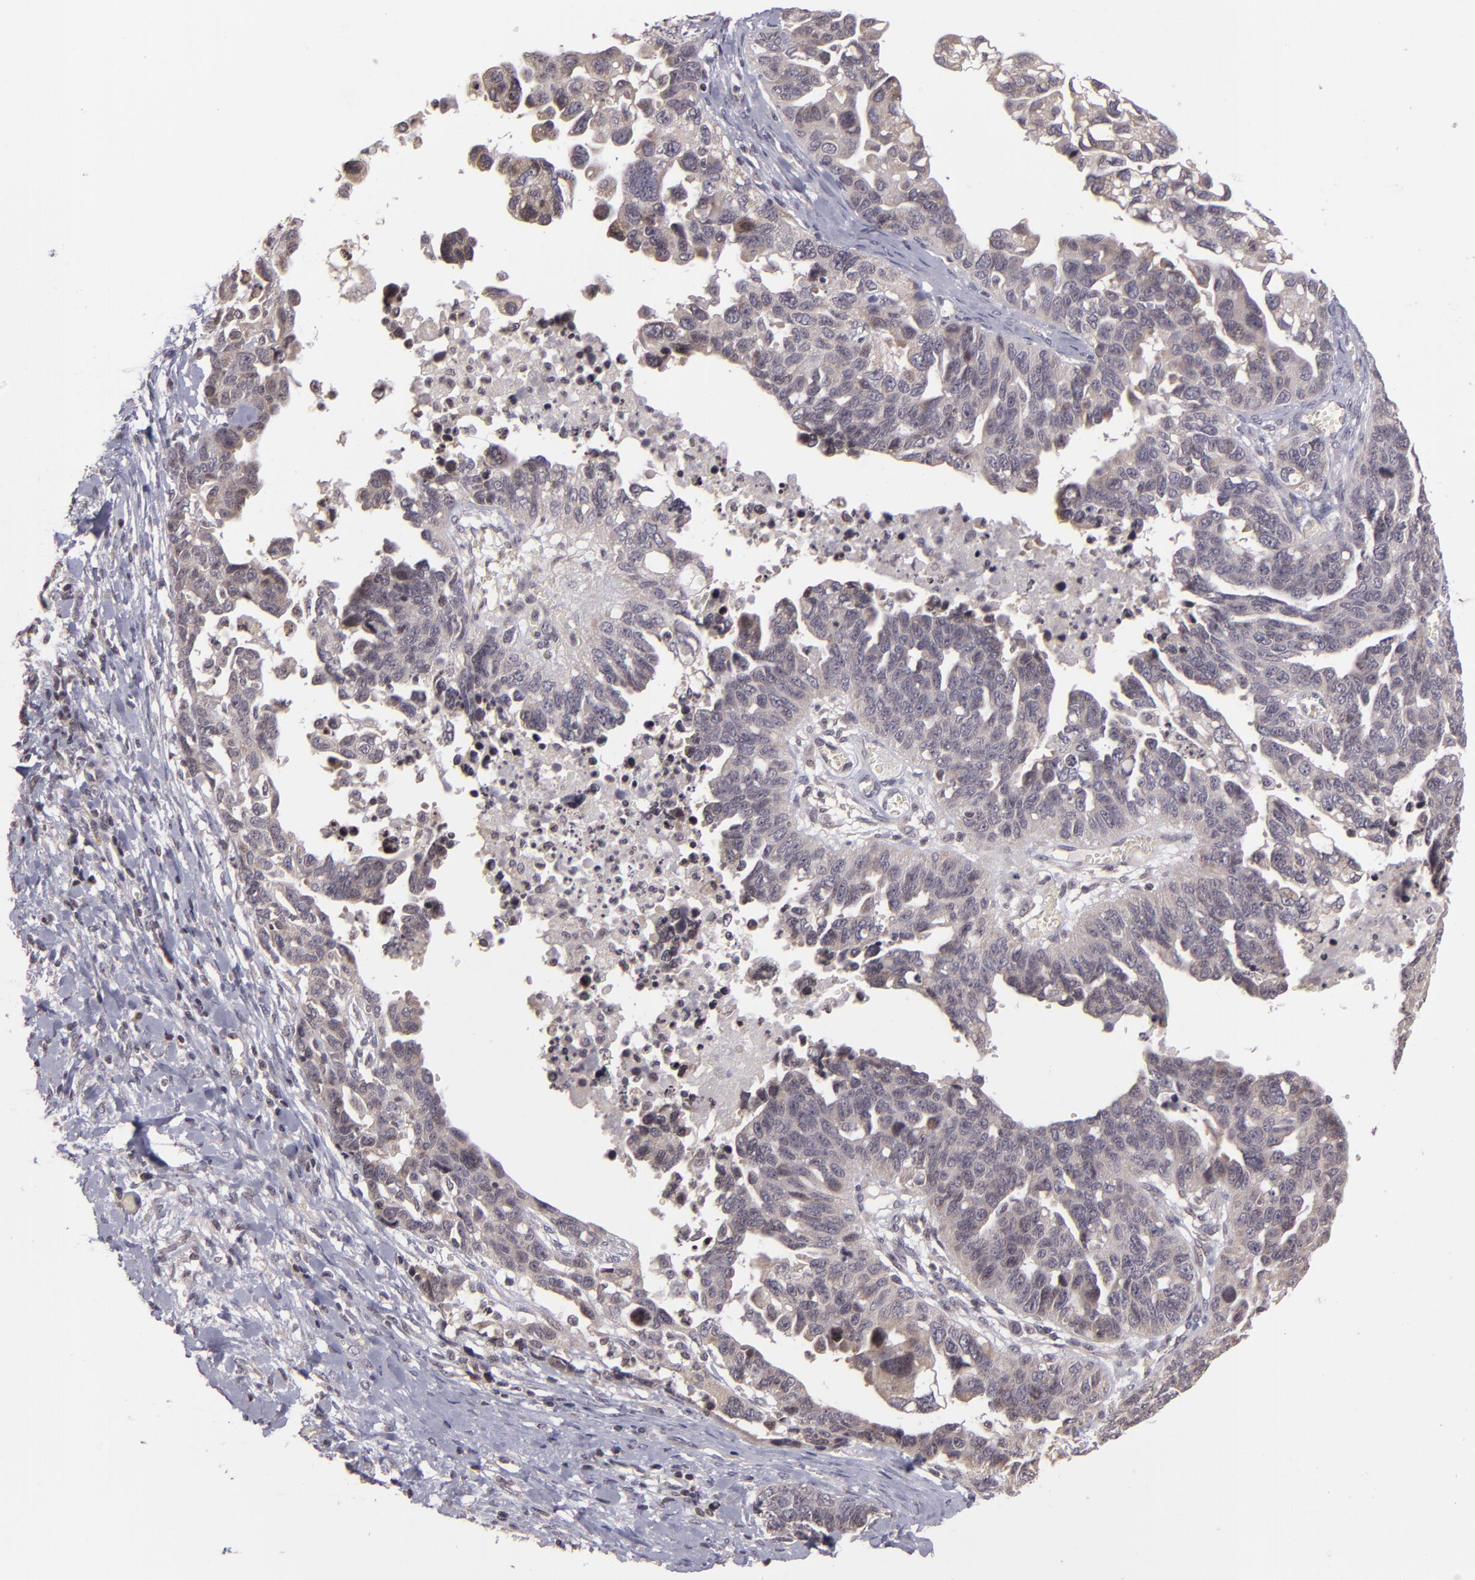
{"staining": {"intensity": "negative", "quantity": "none", "location": "none"}, "tissue": "ovarian cancer", "cell_type": "Tumor cells", "image_type": "cancer", "snomed": [{"axis": "morphology", "description": "Cystadenocarcinoma, serous, NOS"}, {"axis": "topography", "description": "Ovary"}], "caption": "DAB immunohistochemical staining of human ovarian cancer demonstrates no significant staining in tumor cells.", "gene": "AKAP6", "patient": {"sex": "female", "age": 69}}